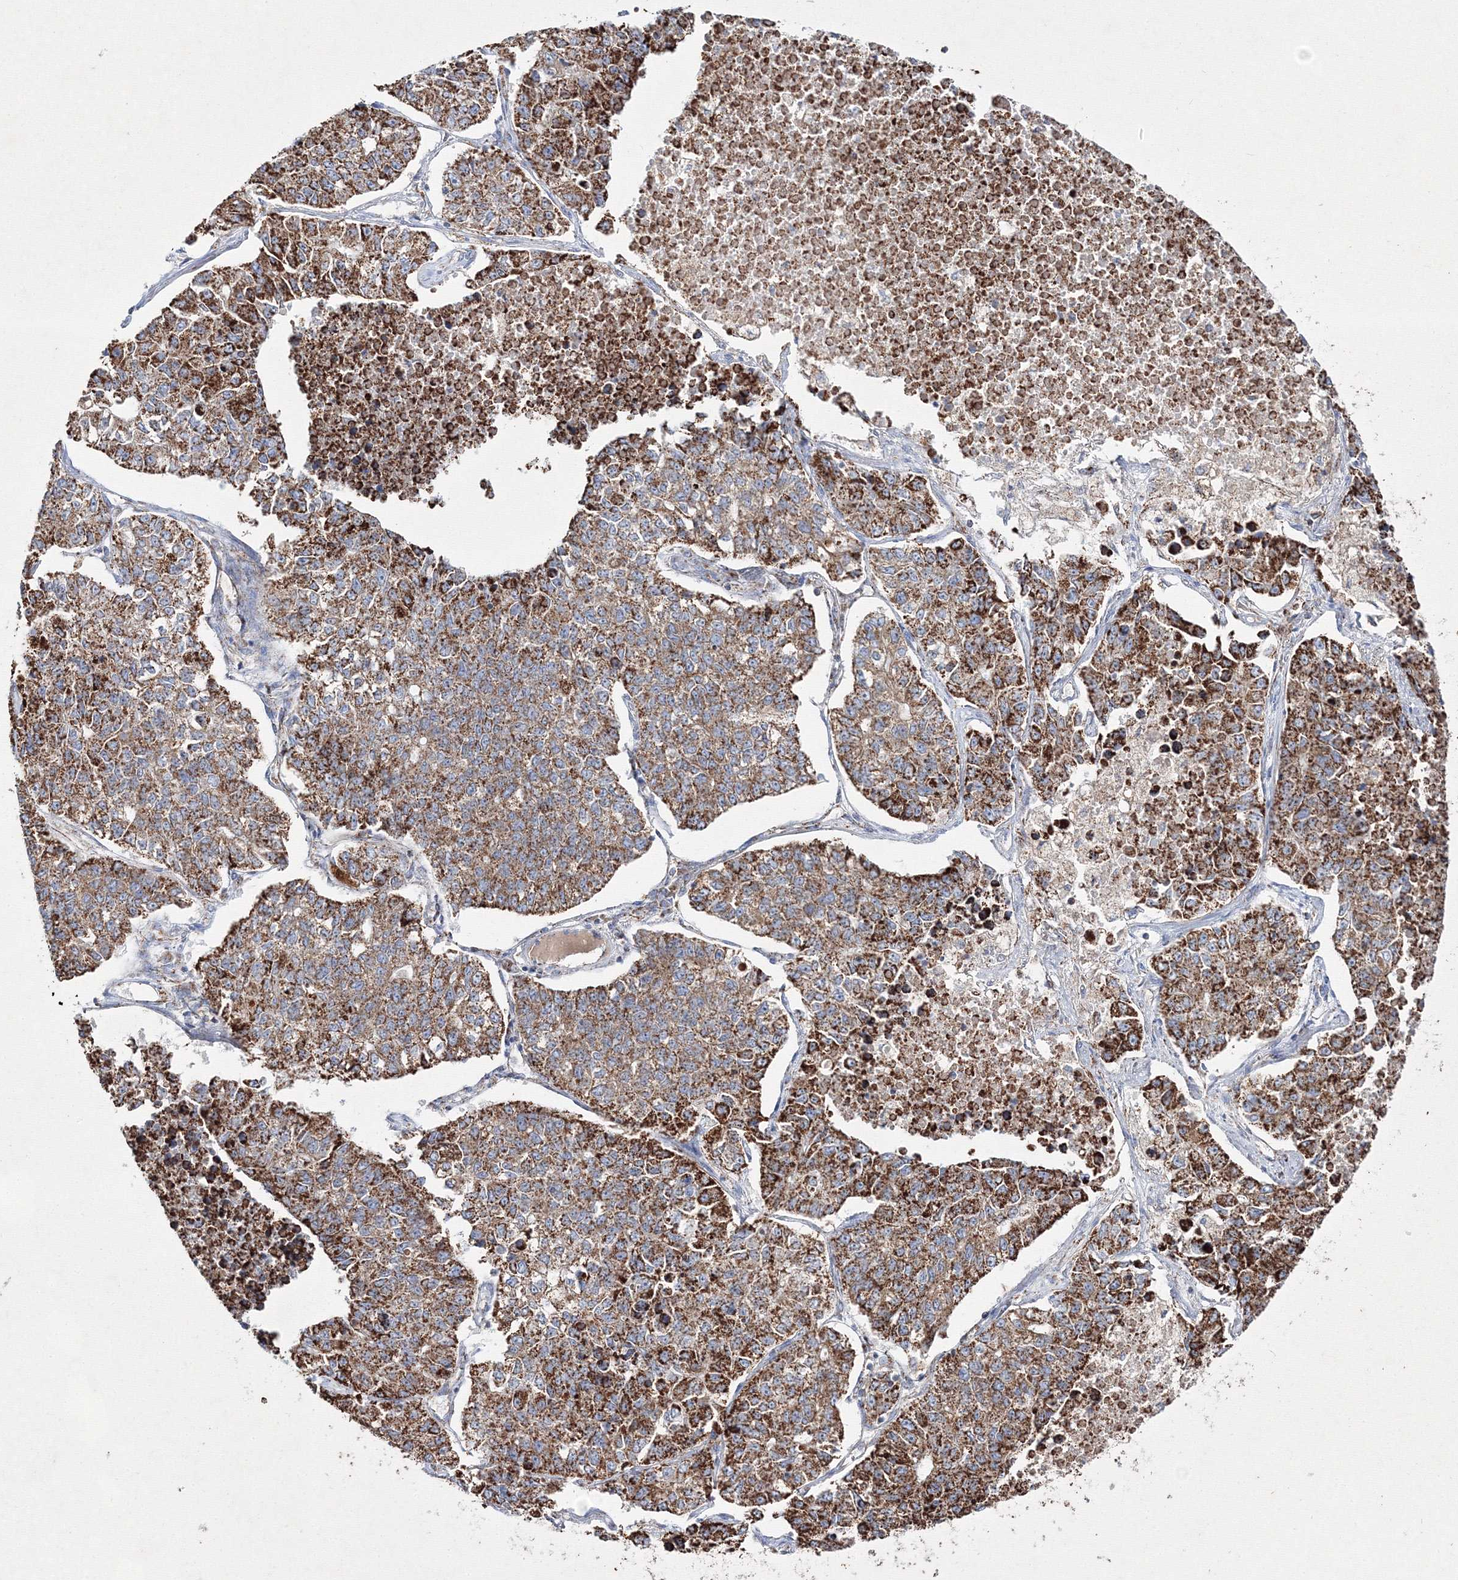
{"staining": {"intensity": "strong", "quantity": ">75%", "location": "cytoplasmic/membranous"}, "tissue": "lung cancer", "cell_type": "Tumor cells", "image_type": "cancer", "snomed": [{"axis": "morphology", "description": "Adenocarcinoma, NOS"}, {"axis": "topography", "description": "Lung"}], "caption": "IHC photomicrograph of neoplastic tissue: human adenocarcinoma (lung) stained using IHC reveals high levels of strong protein expression localized specifically in the cytoplasmic/membranous of tumor cells, appearing as a cytoplasmic/membranous brown color.", "gene": "IGSF9", "patient": {"sex": "male", "age": 49}}